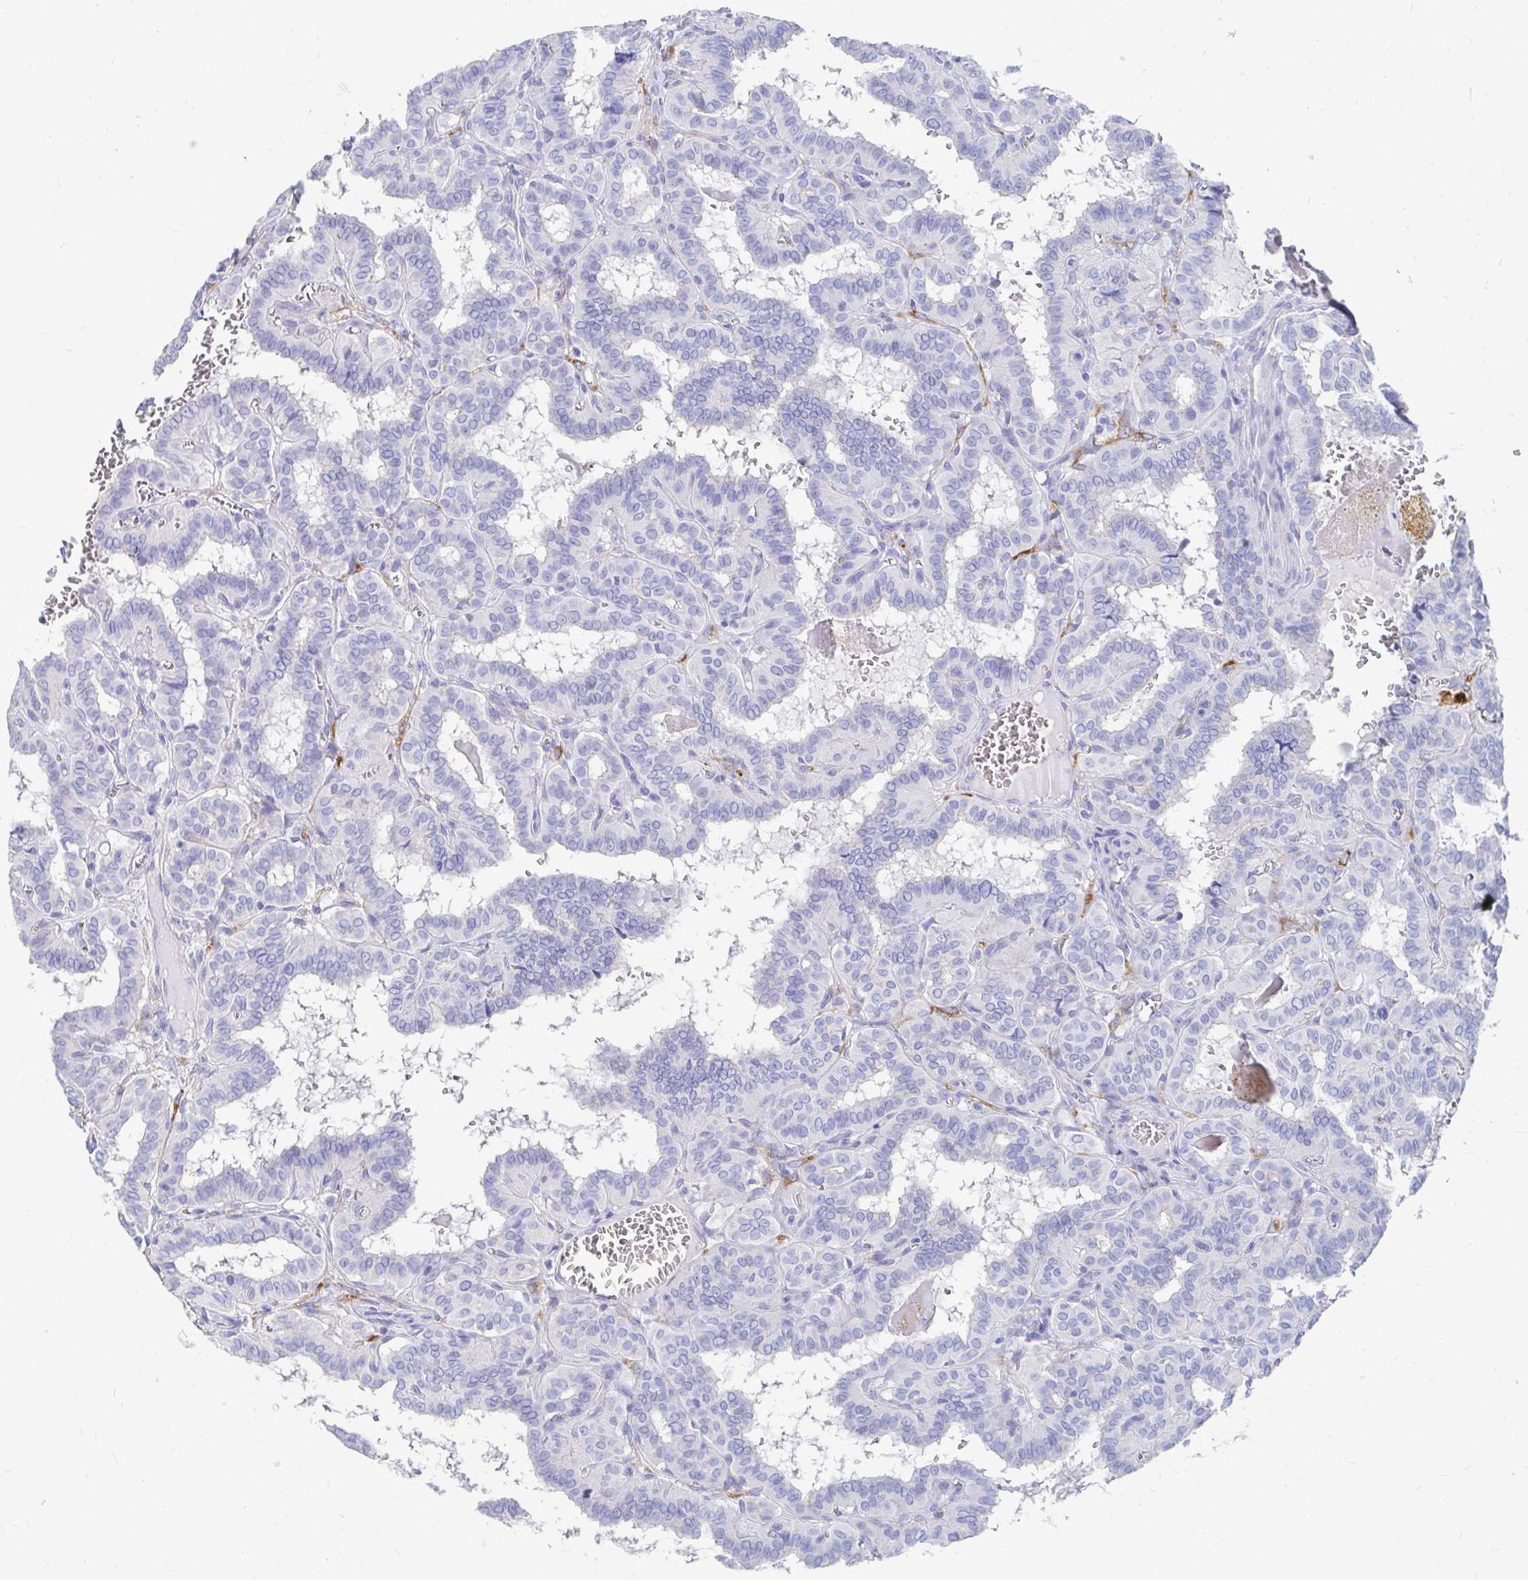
{"staining": {"intensity": "negative", "quantity": "none", "location": "none"}, "tissue": "thyroid cancer", "cell_type": "Tumor cells", "image_type": "cancer", "snomed": [{"axis": "morphology", "description": "Papillary adenocarcinoma, NOS"}, {"axis": "topography", "description": "Thyroid gland"}], "caption": "Human thyroid cancer stained for a protein using immunohistochemistry demonstrates no expression in tumor cells.", "gene": "LAMC3", "patient": {"sex": "female", "age": 21}}